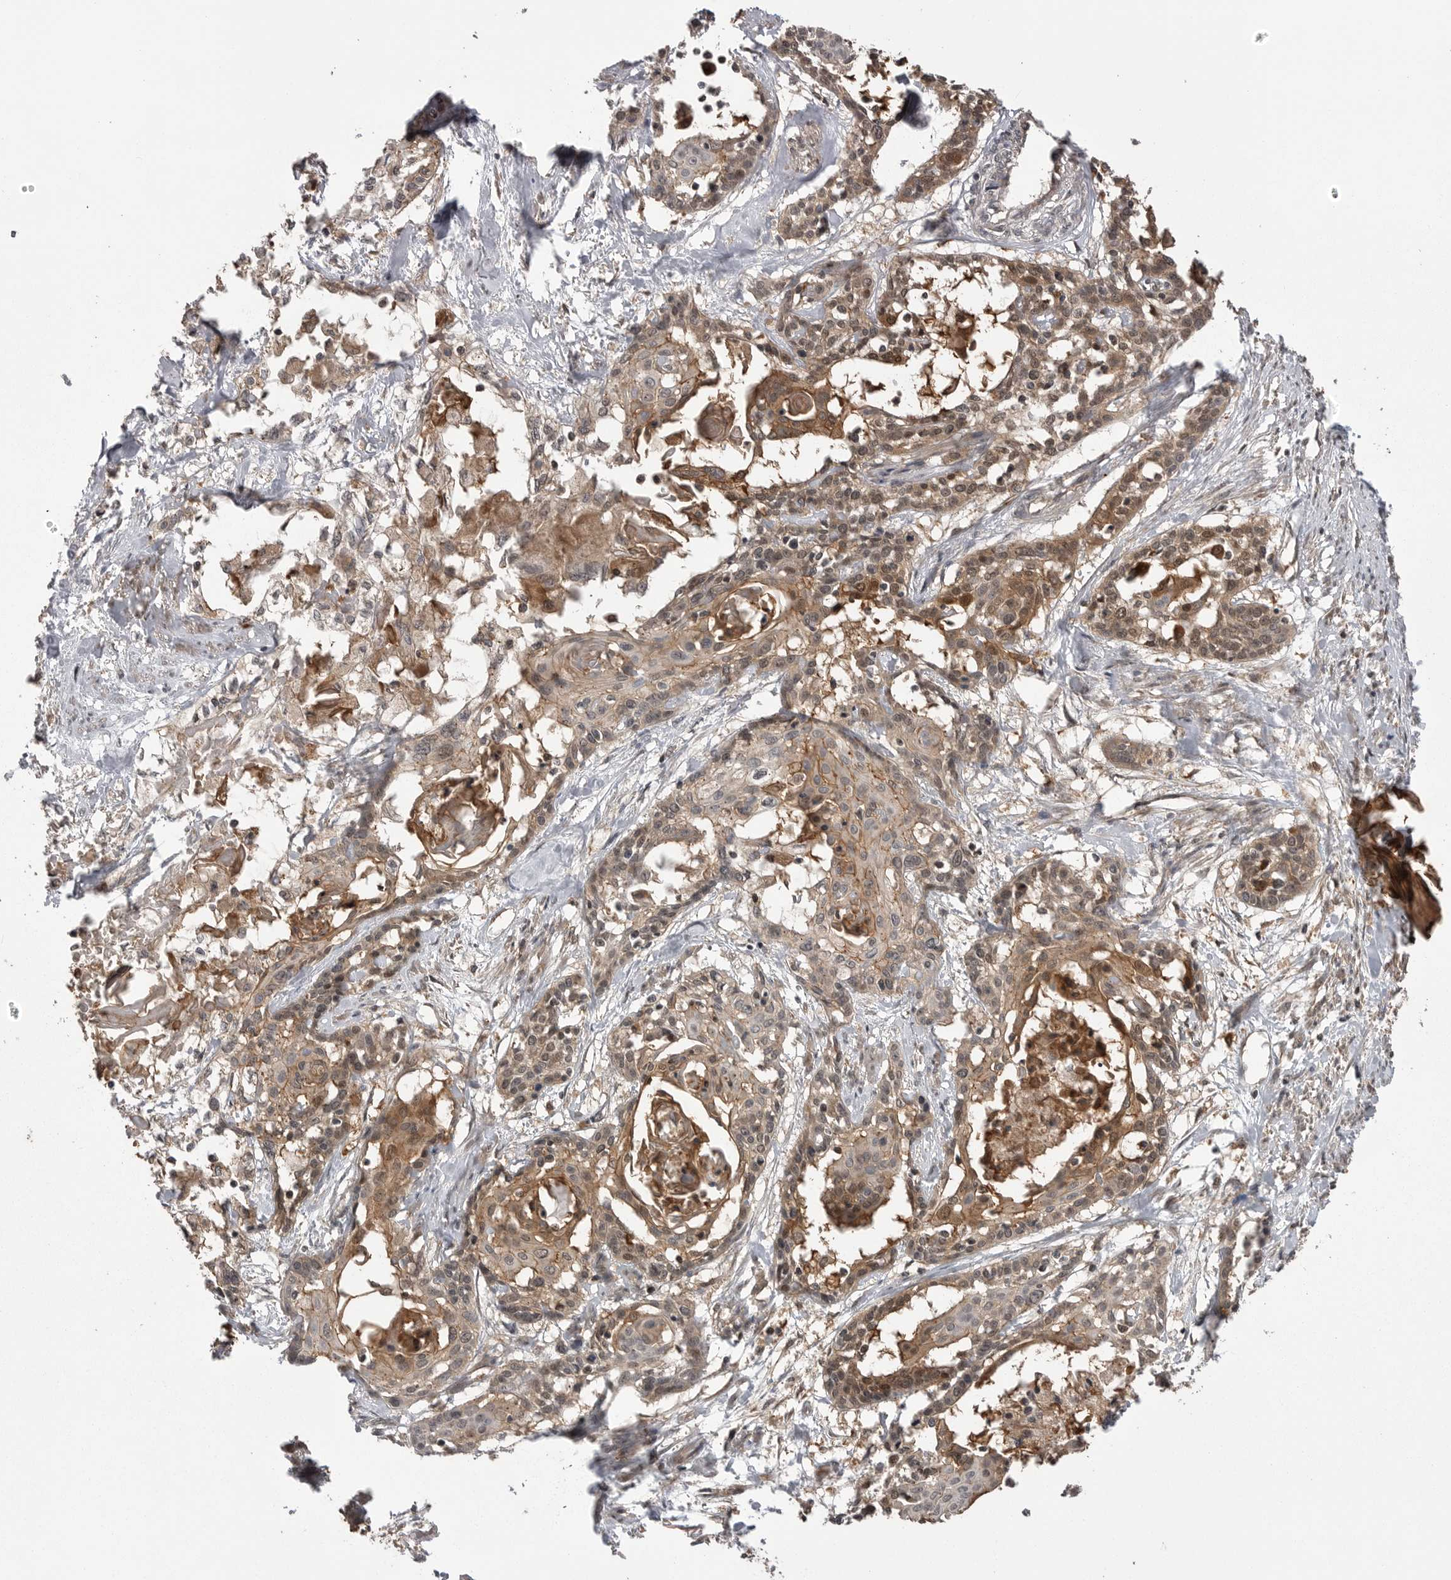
{"staining": {"intensity": "weak", "quantity": ">75%", "location": "cytoplasmic/membranous,nuclear"}, "tissue": "cervical cancer", "cell_type": "Tumor cells", "image_type": "cancer", "snomed": [{"axis": "morphology", "description": "Squamous cell carcinoma, NOS"}, {"axis": "topography", "description": "Cervix"}], "caption": "Cervical cancer (squamous cell carcinoma) tissue reveals weak cytoplasmic/membranous and nuclear expression in approximately >75% of tumor cells, visualized by immunohistochemistry.", "gene": "AOAH", "patient": {"sex": "female", "age": 57}}